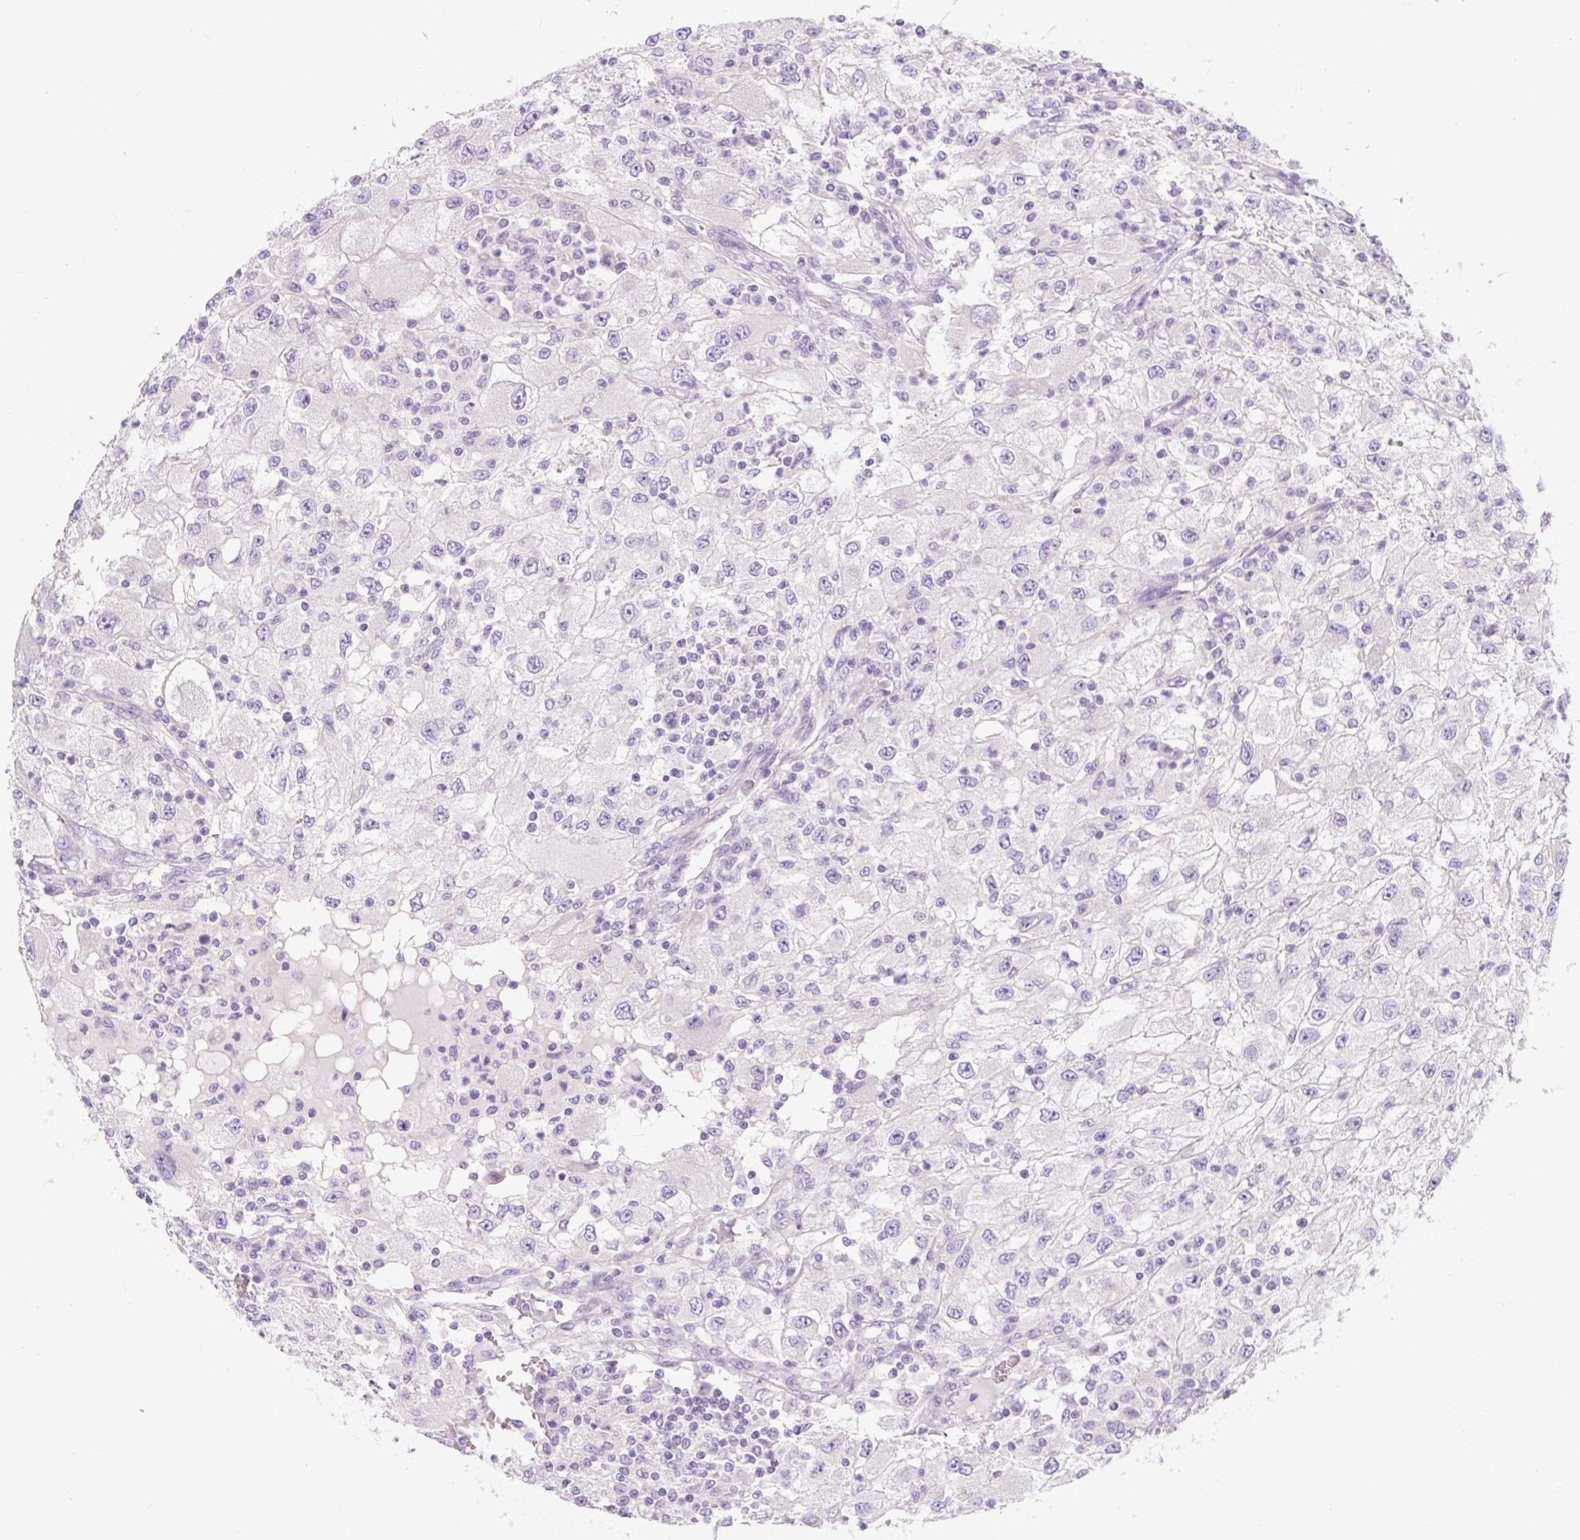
{"staining": {"intensity": "negative", "quantity": "none", "location": "none"}, "tissue": "renal cancer", "cell_type": "Tumor cells", "image_type": "cancer", "snomed": [{"axis": "morphology", "description": "Adenocarcinoma, NOS"}, {"axis": "topography", "description": "Kidney"}], "caption": "Immunohistochemistry image of renal cancer stained for a protein (brown), which displays no staining in tumor cells.", "gene": "CELF6", "patient": {"sex": "female", "age": 67}}